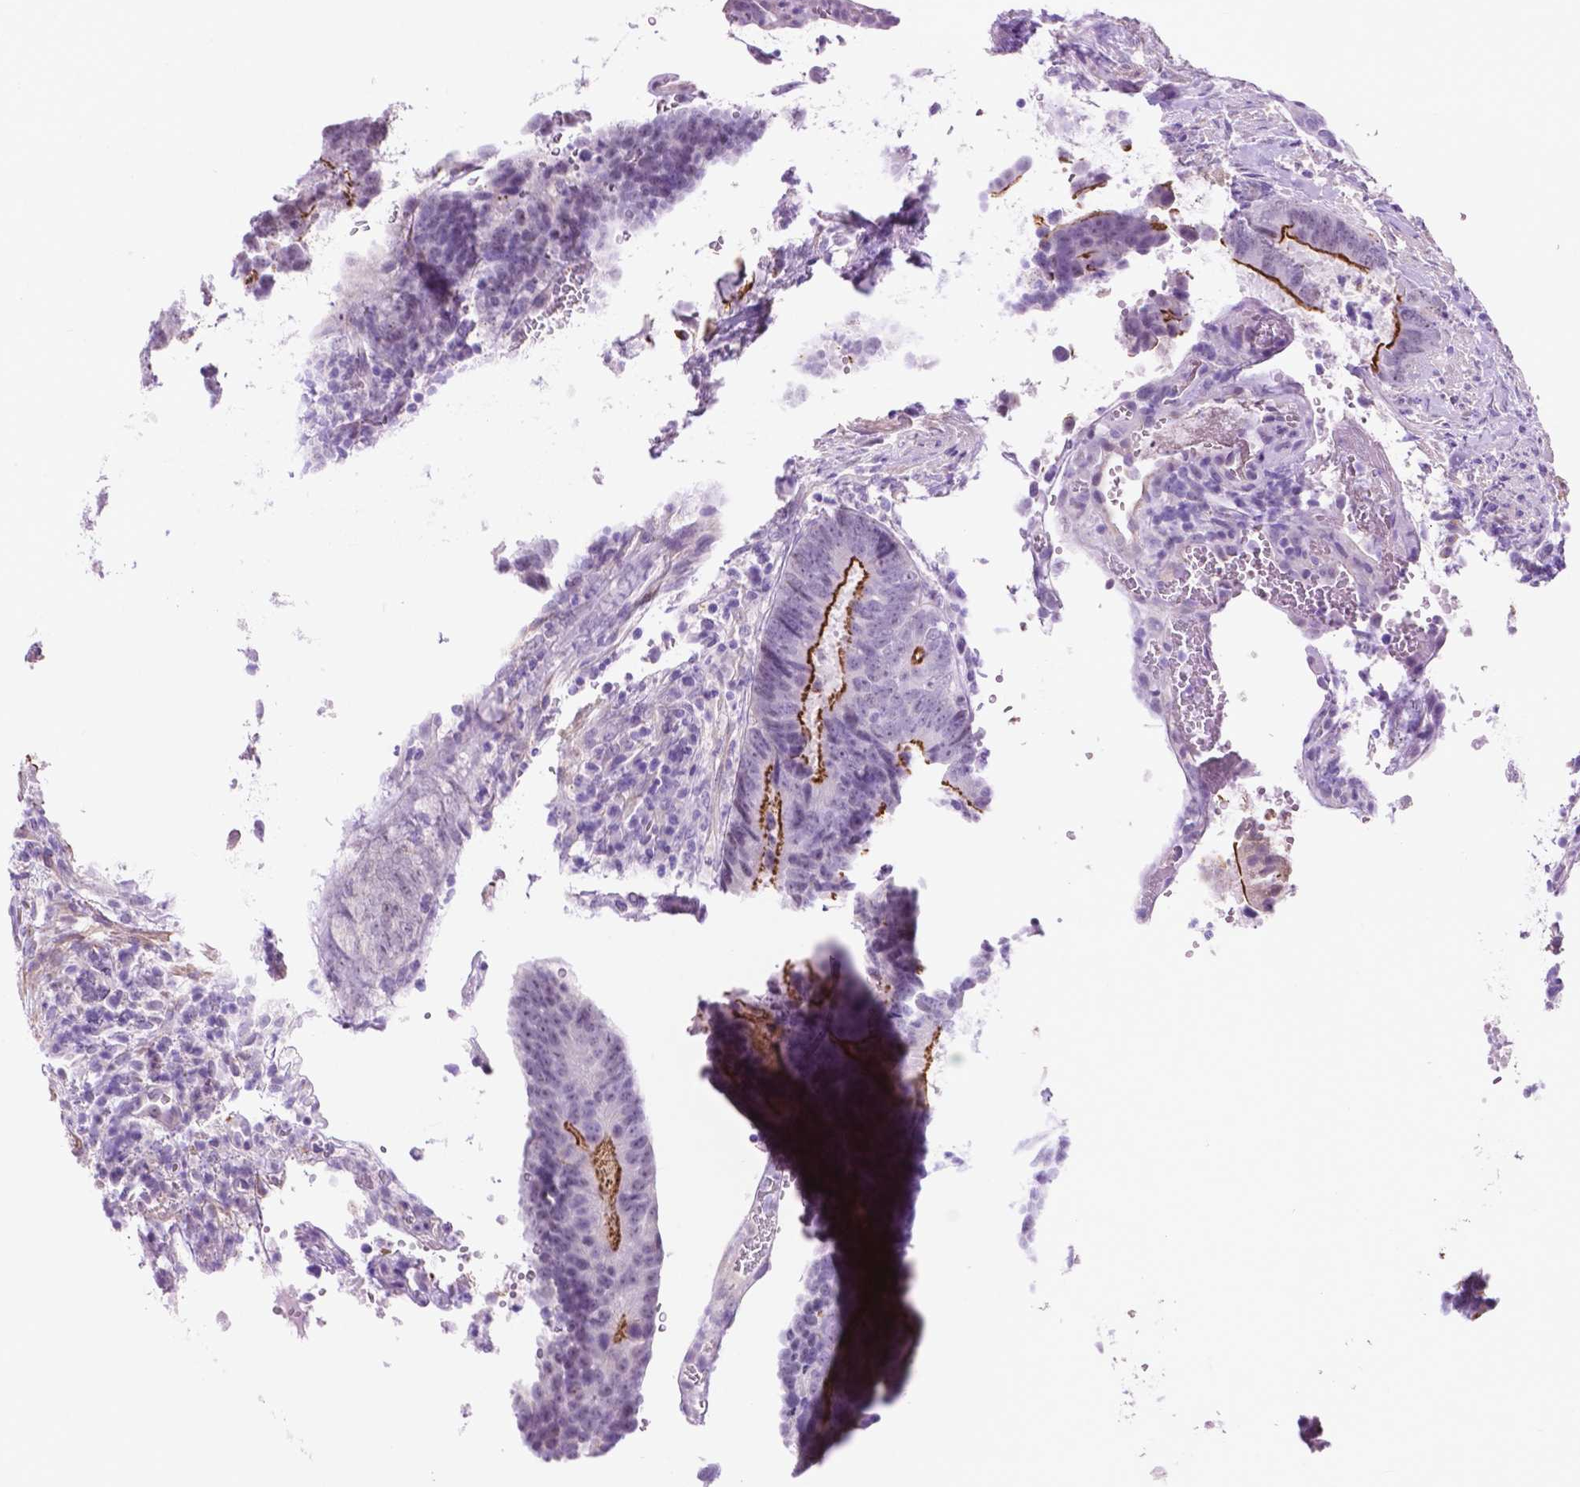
{"staining": {"intensity": "strong", "quantity": "<25%", "location": "cytoplasmic/membranous"}, "tissue": "colorectal cancer", "cell_type": "Tumor cells", "image_type": "cancer", "snomed": [{"axis": "morphology", "description": "Adenocarcinoma, NOS"}, {"axis": "topography", "description": "Colon"}], "caption": "Brown immunohistochemical staining in human colorectal adenocarcinoma shows strong cytoplasmic/membranous expression in about <25% of tumor cells. Using DAB (brown) and hematoxylin (blue) stains, captured at high magnification using brightfield microscopy.", "gene": "ACY3", "patient": {"sex": "female", "age": 48}}